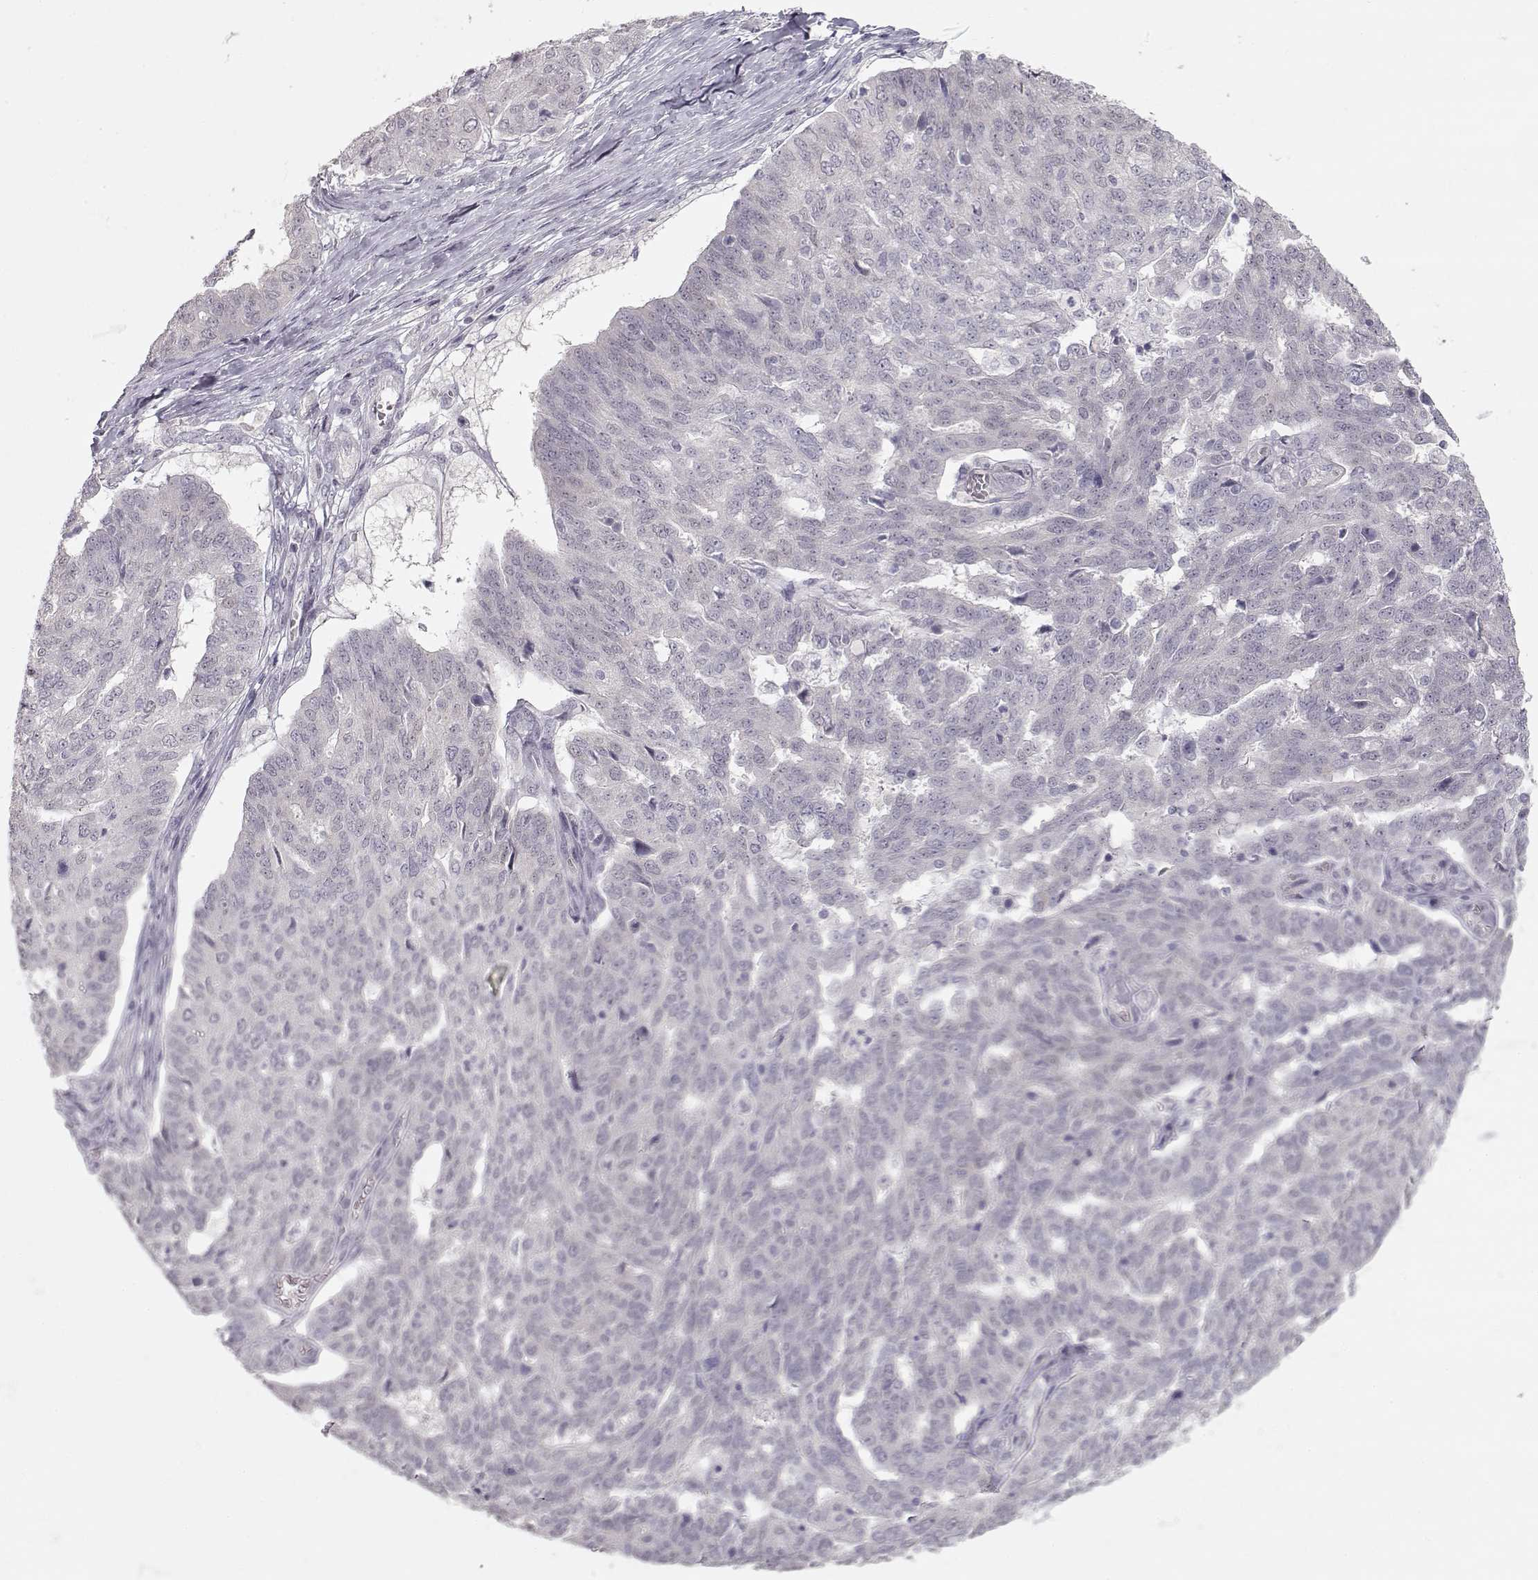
{"staining": {"intensity": "negative", "quantity": "none", "location": "none"}, "tissue": "ovarian cancer", "cell_type": "Tumor cells", "image_type": "cancer", "snomed": [{"axis": "morphology", "description": "Cystadenocarcinoma, serous, NOS"}, {"axis": "topography", "description": "Ovary"}], "caption": "Ovarian serous cystadenocarcinoma was stained to show a protein in brown. There is no significant positivity in tumor cells.", "gene": "FAM205A", "patient": {"sex": "female", "age": 67}}